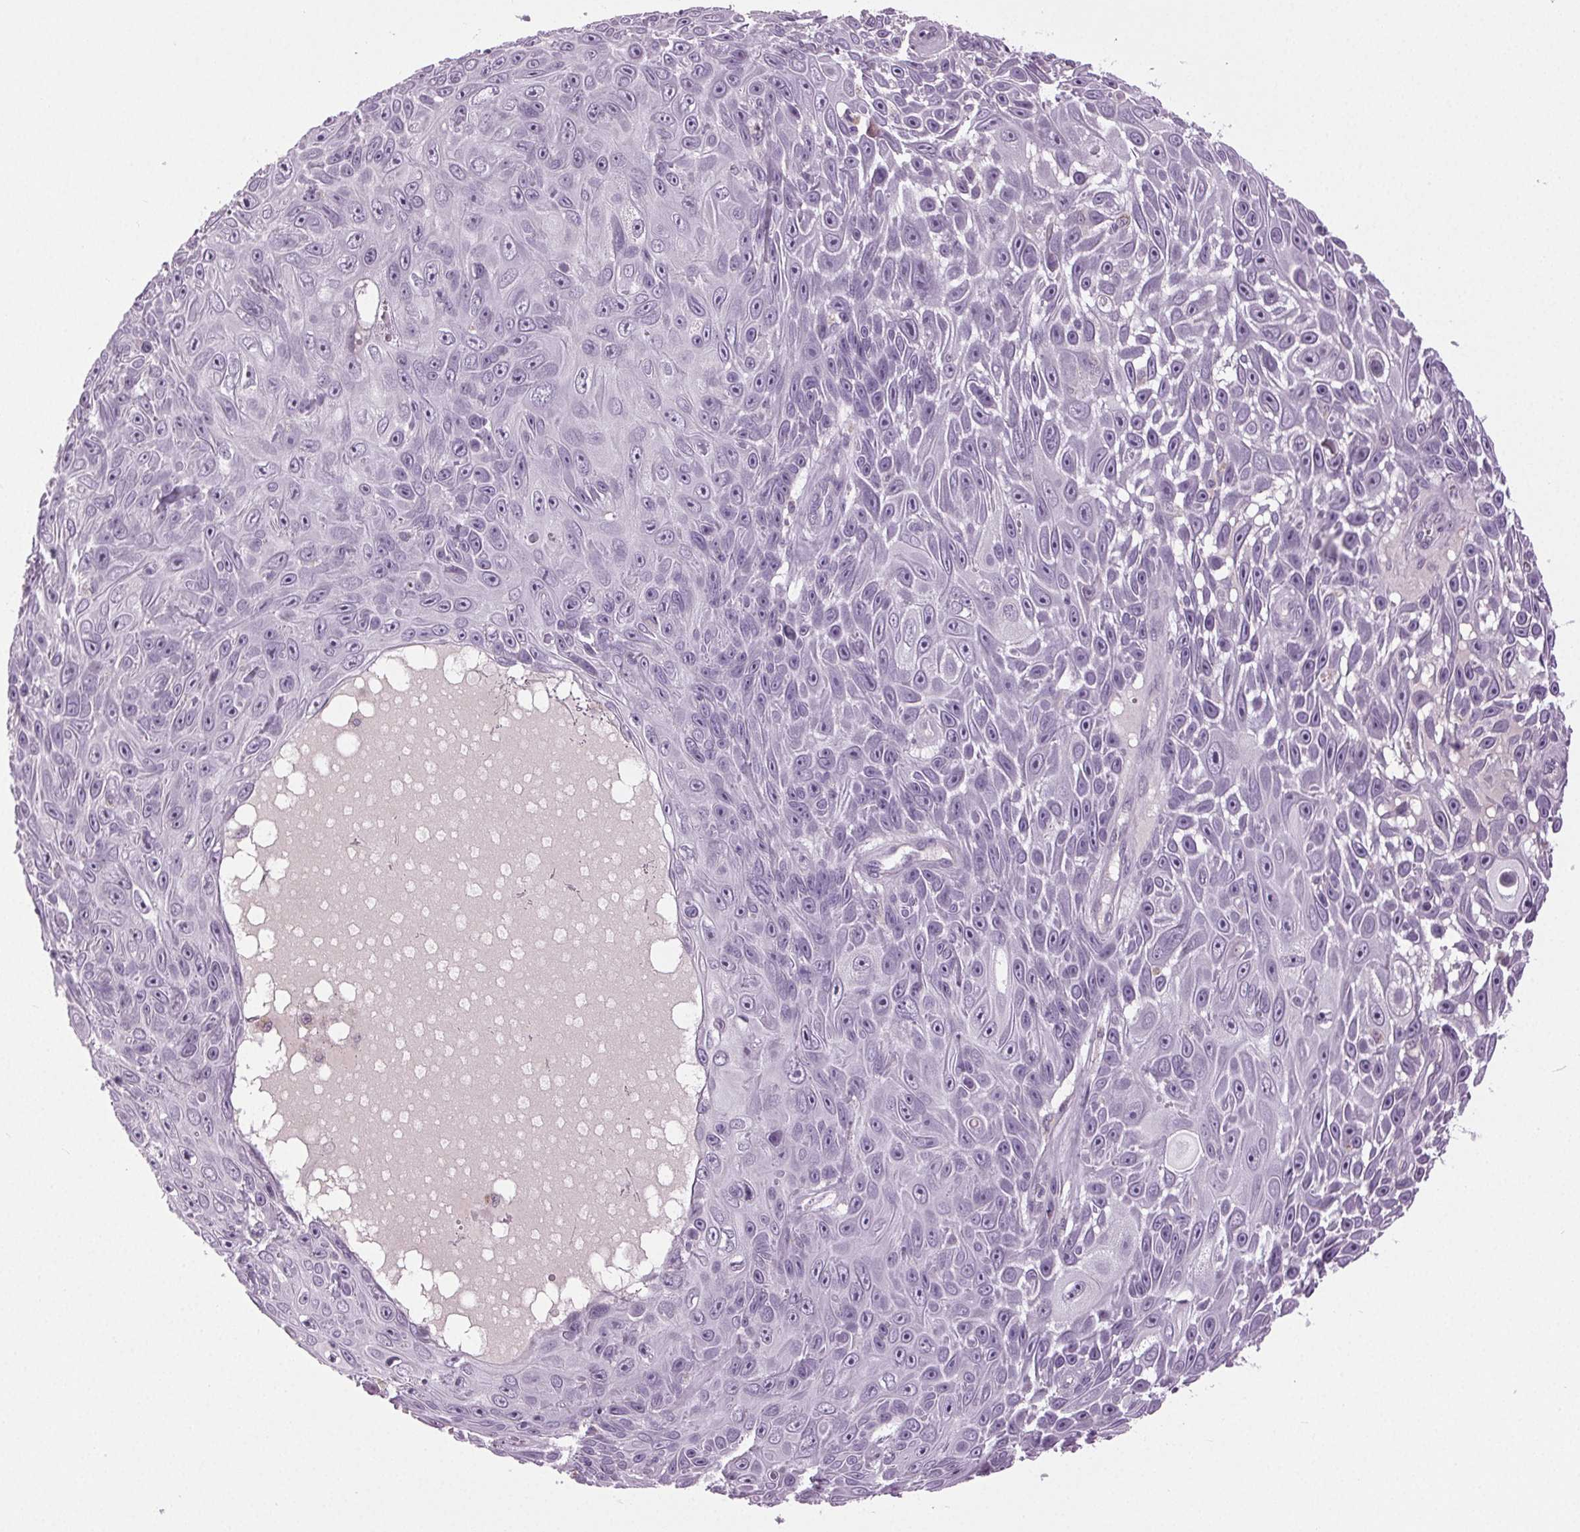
{"staining": {"intensity": "negative", "quantity": "none", "location": "none"}, "tissue": "skin cancer", "cell_type": "Tumor cells", "image_type": "cancer", "snomed": [{"axis": "morphology", "description": "Squamous cell carcinoma, NOS"}, {"axis": "topography", "description": "Skin"}], "caption": "This is an immunohistochemistry (IHC) micrograph of human skin cancer. There is no positivity in tumor cells.", "gene": "DNAH12", "patient": {"sex": "male", "age": 82}}